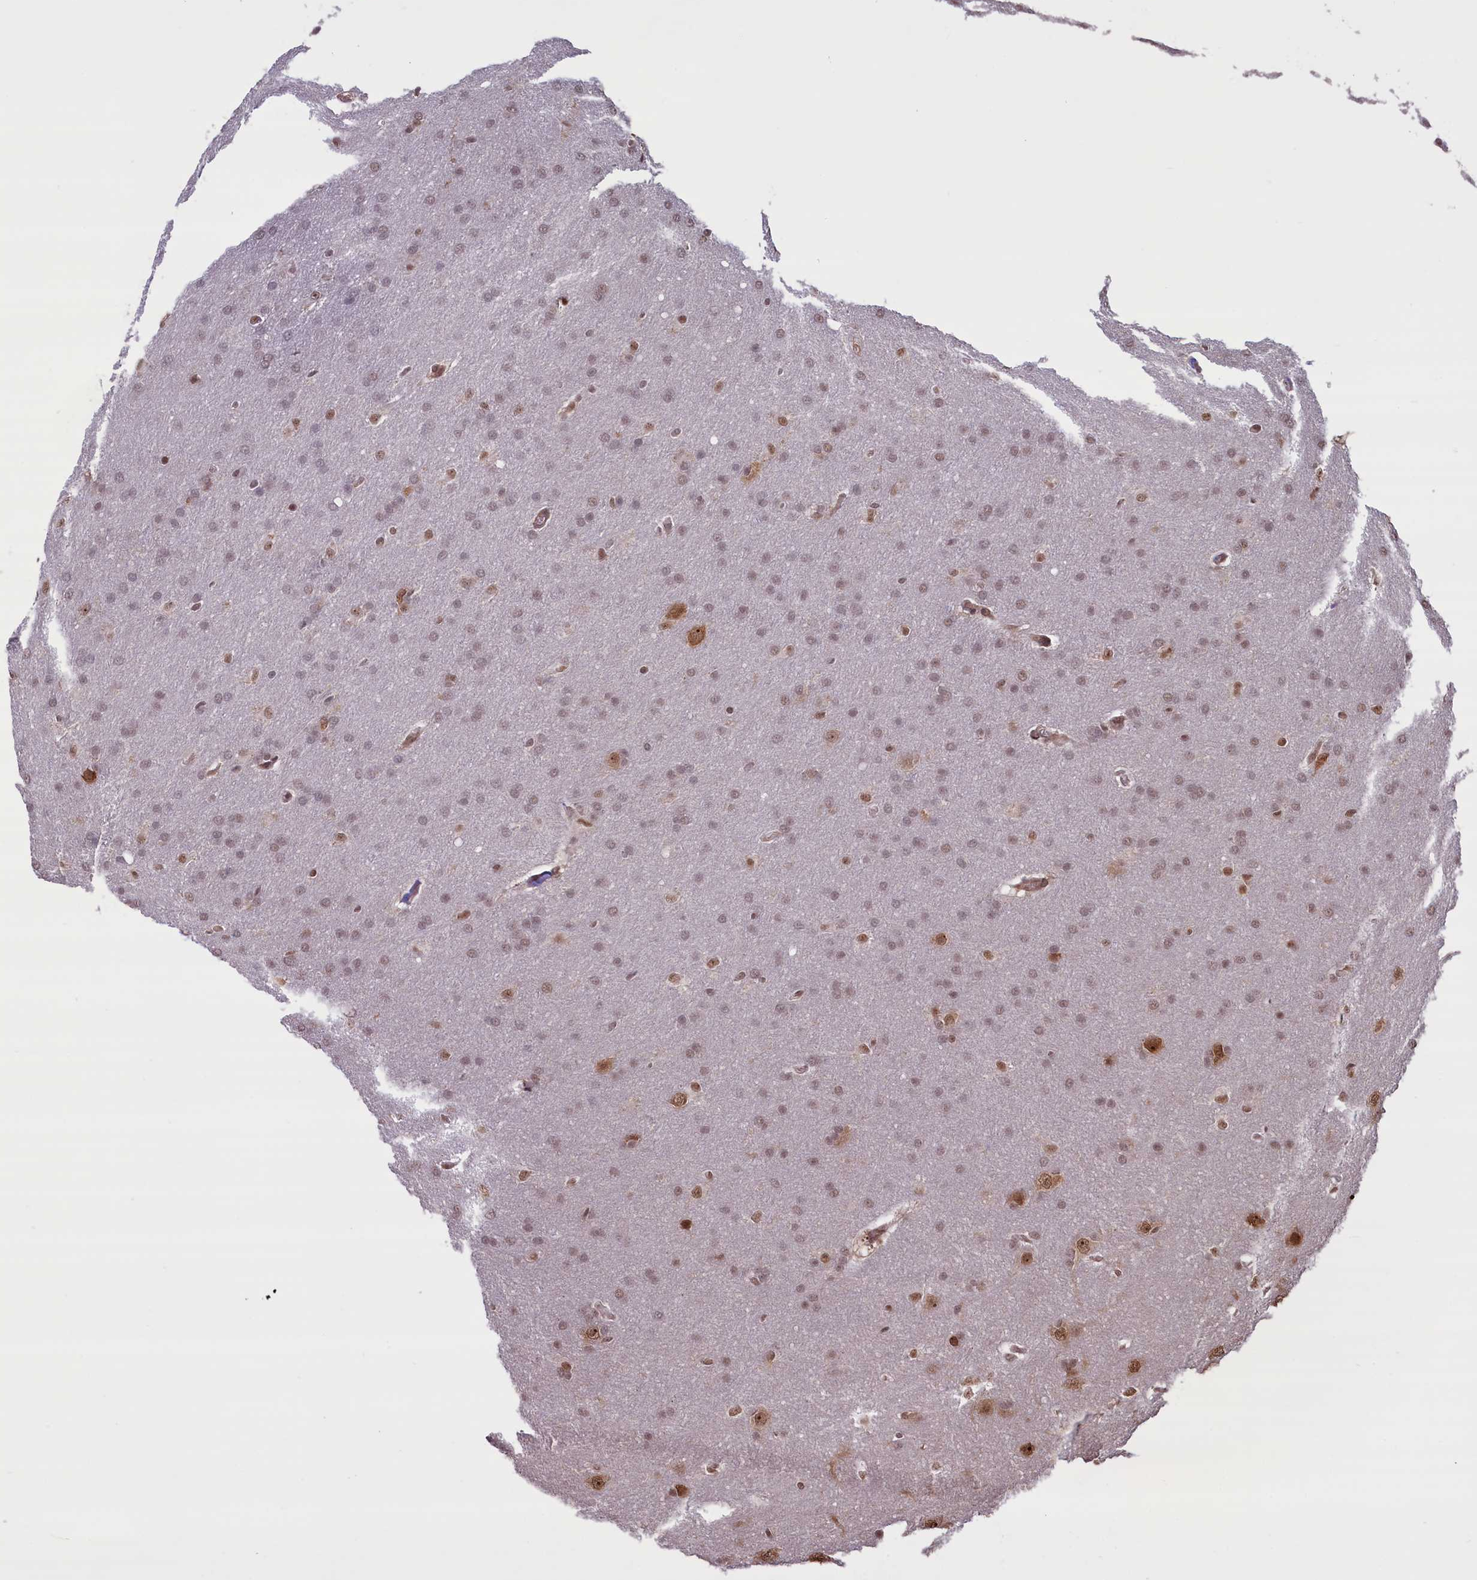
{"staining": {"intensity": "weak", "quantity": "25%-75%", "location": "nuclear"}, "tissue": "glioma", "cell_type": "Tumor cells", "image_type": "cancer", "snomed": [{"axis": "morphology", "description": "Glioma, malignant, Low grade"}, {"axis": "topography", "description": "Brain"}], "caption": "High-power microscopy captured an IHC histopathology image of glioma, revealing weak nuclear expression in about 25%-75% of tumor cells. (DAB = brown stain, brightfield microscopy at high magnification).", "gene": "SHFL", "patient": {"sex": "female", "age": 32}}